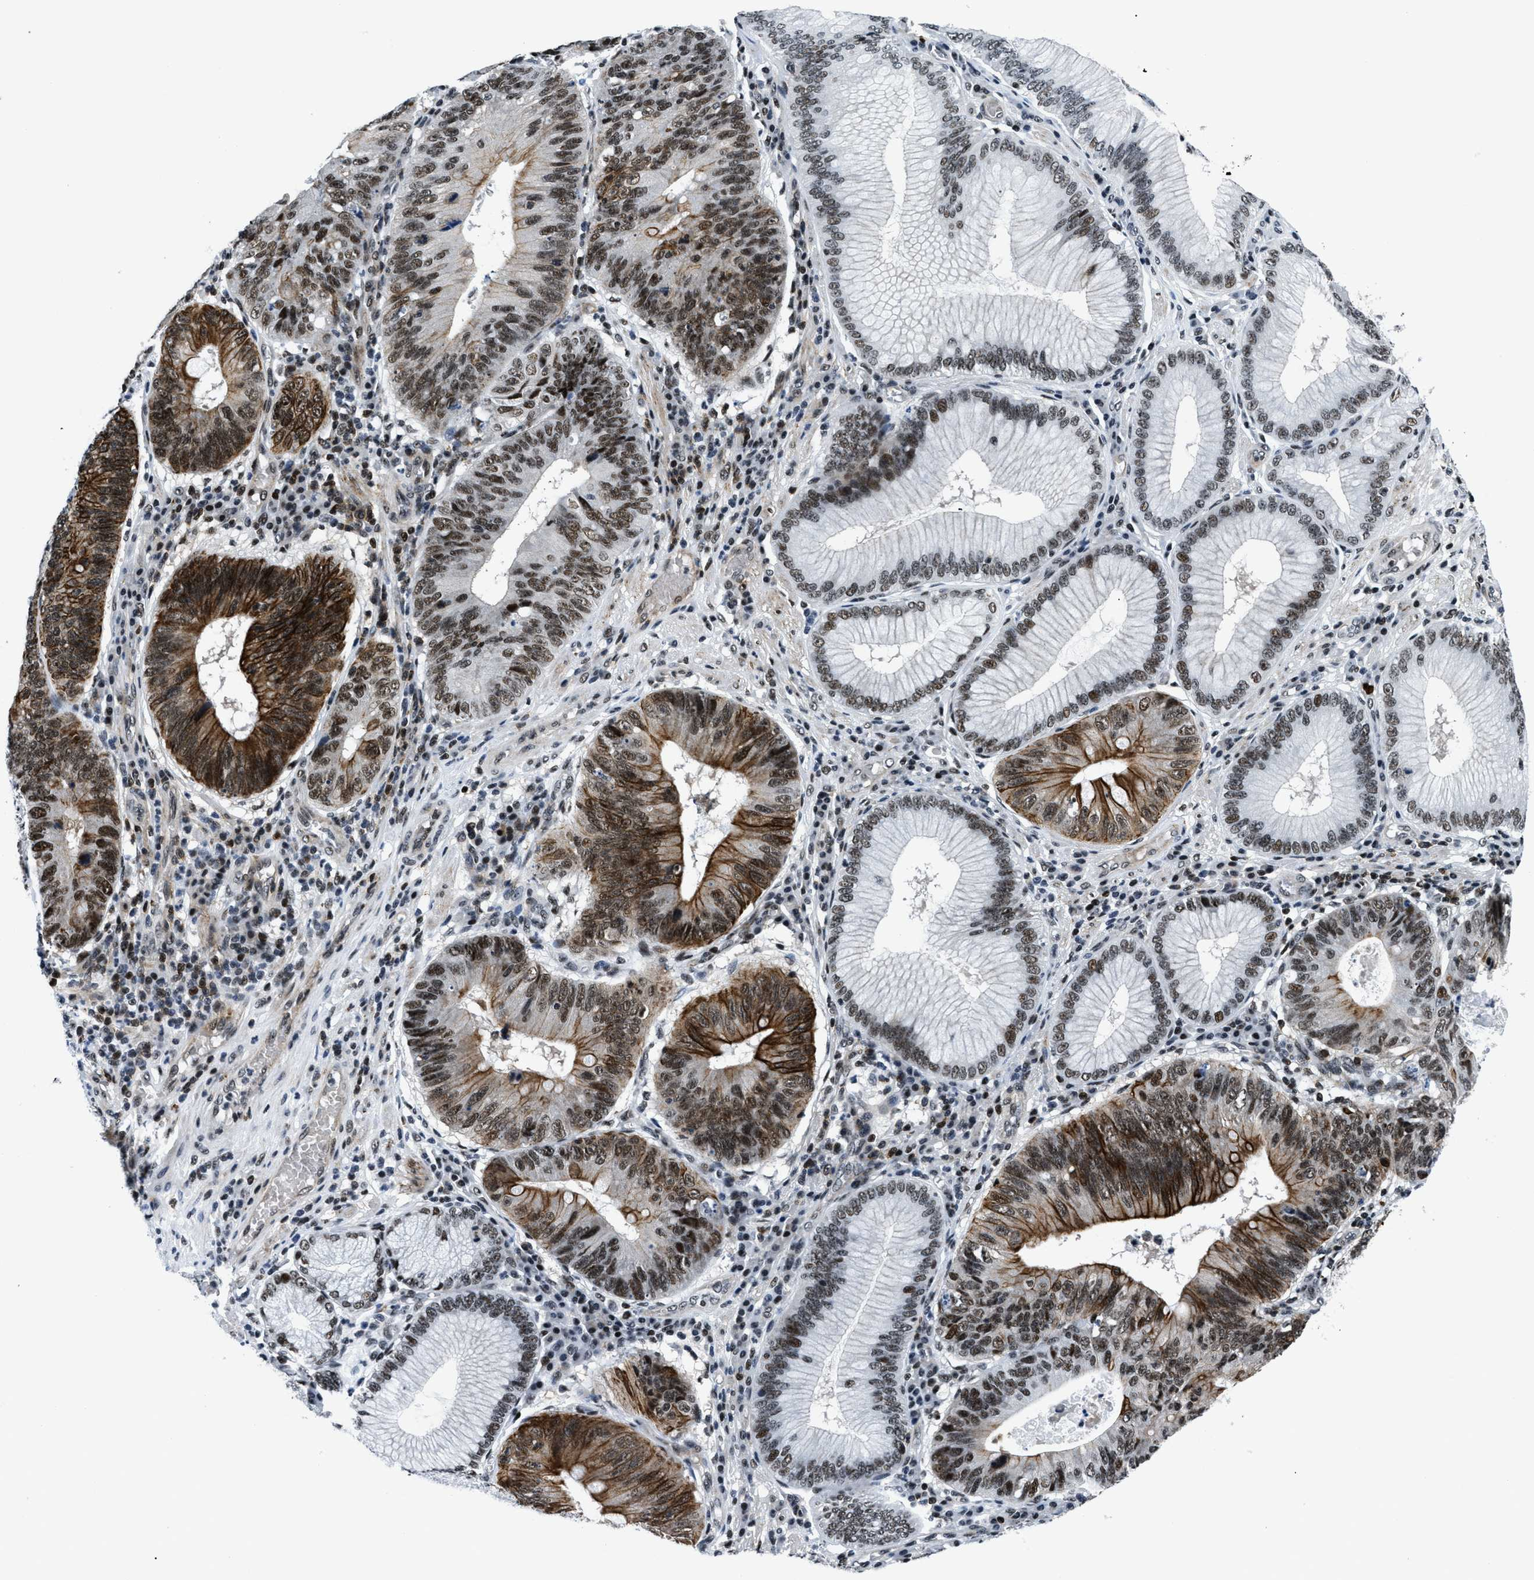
{"staining": {"intensity": "strong", "quantity": ">75%", "location": "nuclear"}, "tissue": "stomach cancer", "cell_type": "Tumor cells", "image_type": "cancer", "snomed": [{"axis": "morphology", "description": "Adenocarcinoma, NOS"}, {"axis": "topography", "description": "Stomach"}], "caption": "Stomach cancer (adenocarcinoma) stained with a brown dye displays strong nuclear positive positivity in approximately >75% of tumor cells.", "gene": "SMARCB1", "patient": {"sex": "male", "age": 59}}